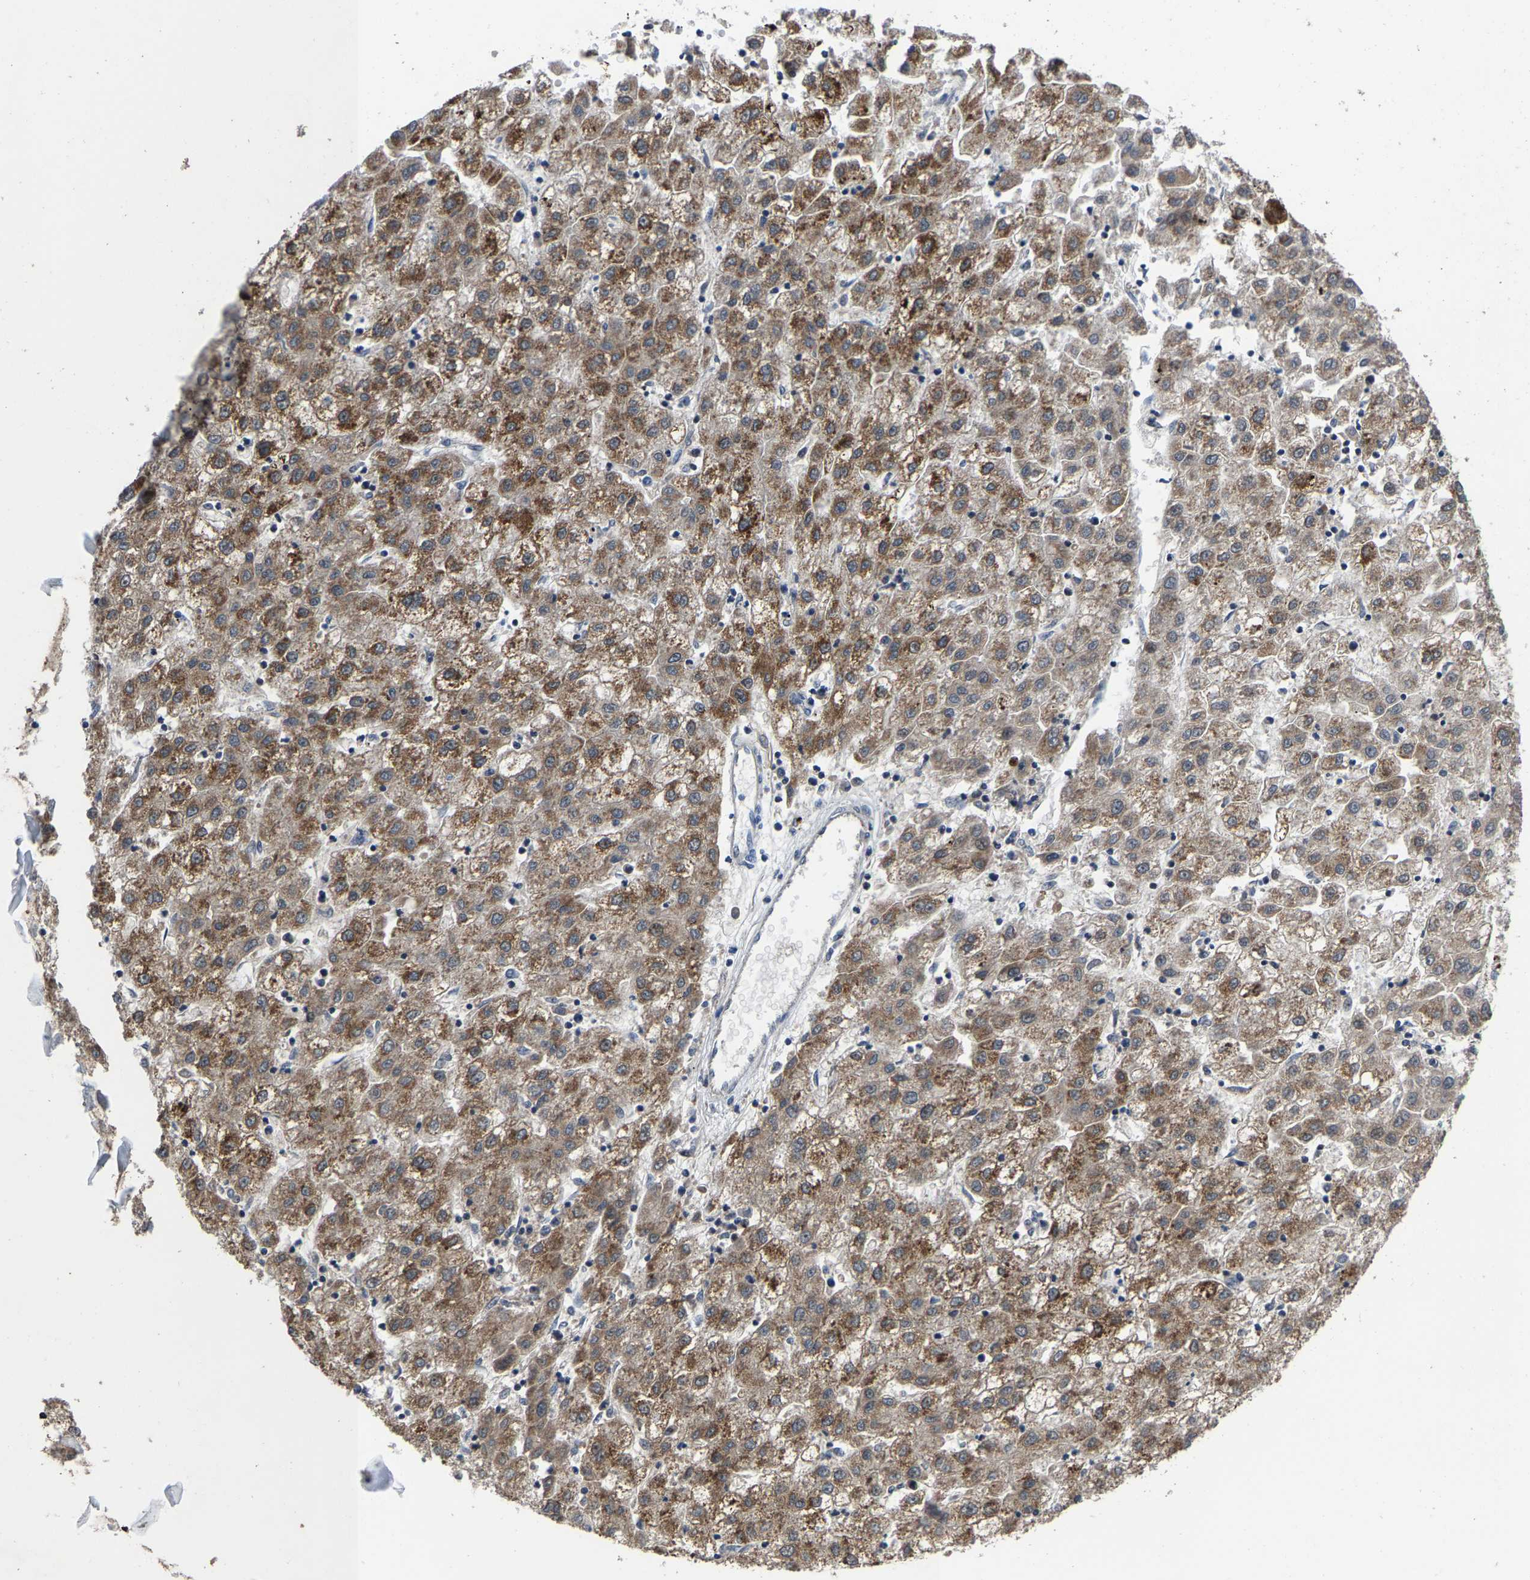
{"staining": {"intensity": "moderate", "quantity": ">75%", "location": "cytoplasmic/membranous"}, "tissue": "liver cancer", "cell_type": "Tumor cells", "image_type": "cancer", "snomed": [{"axis": "morphology", "description": "Carcinoma, Hepatocellular, NOS"}, {"axis": "topography", "description": "Liver"}], "caption": "A brown stain shows moderate cytoplasmic/membranous positivity of a protein in hepatocellular carcinoma (liver) tumor cells. Using DAB (3,3'-diaminobenzidine) (brown) and hematoxylin (blue) stains, captured at high magnification using brightfield microscopy.", "gene": "TDRKH", "patient": {"sex": "male", "age": 72}}